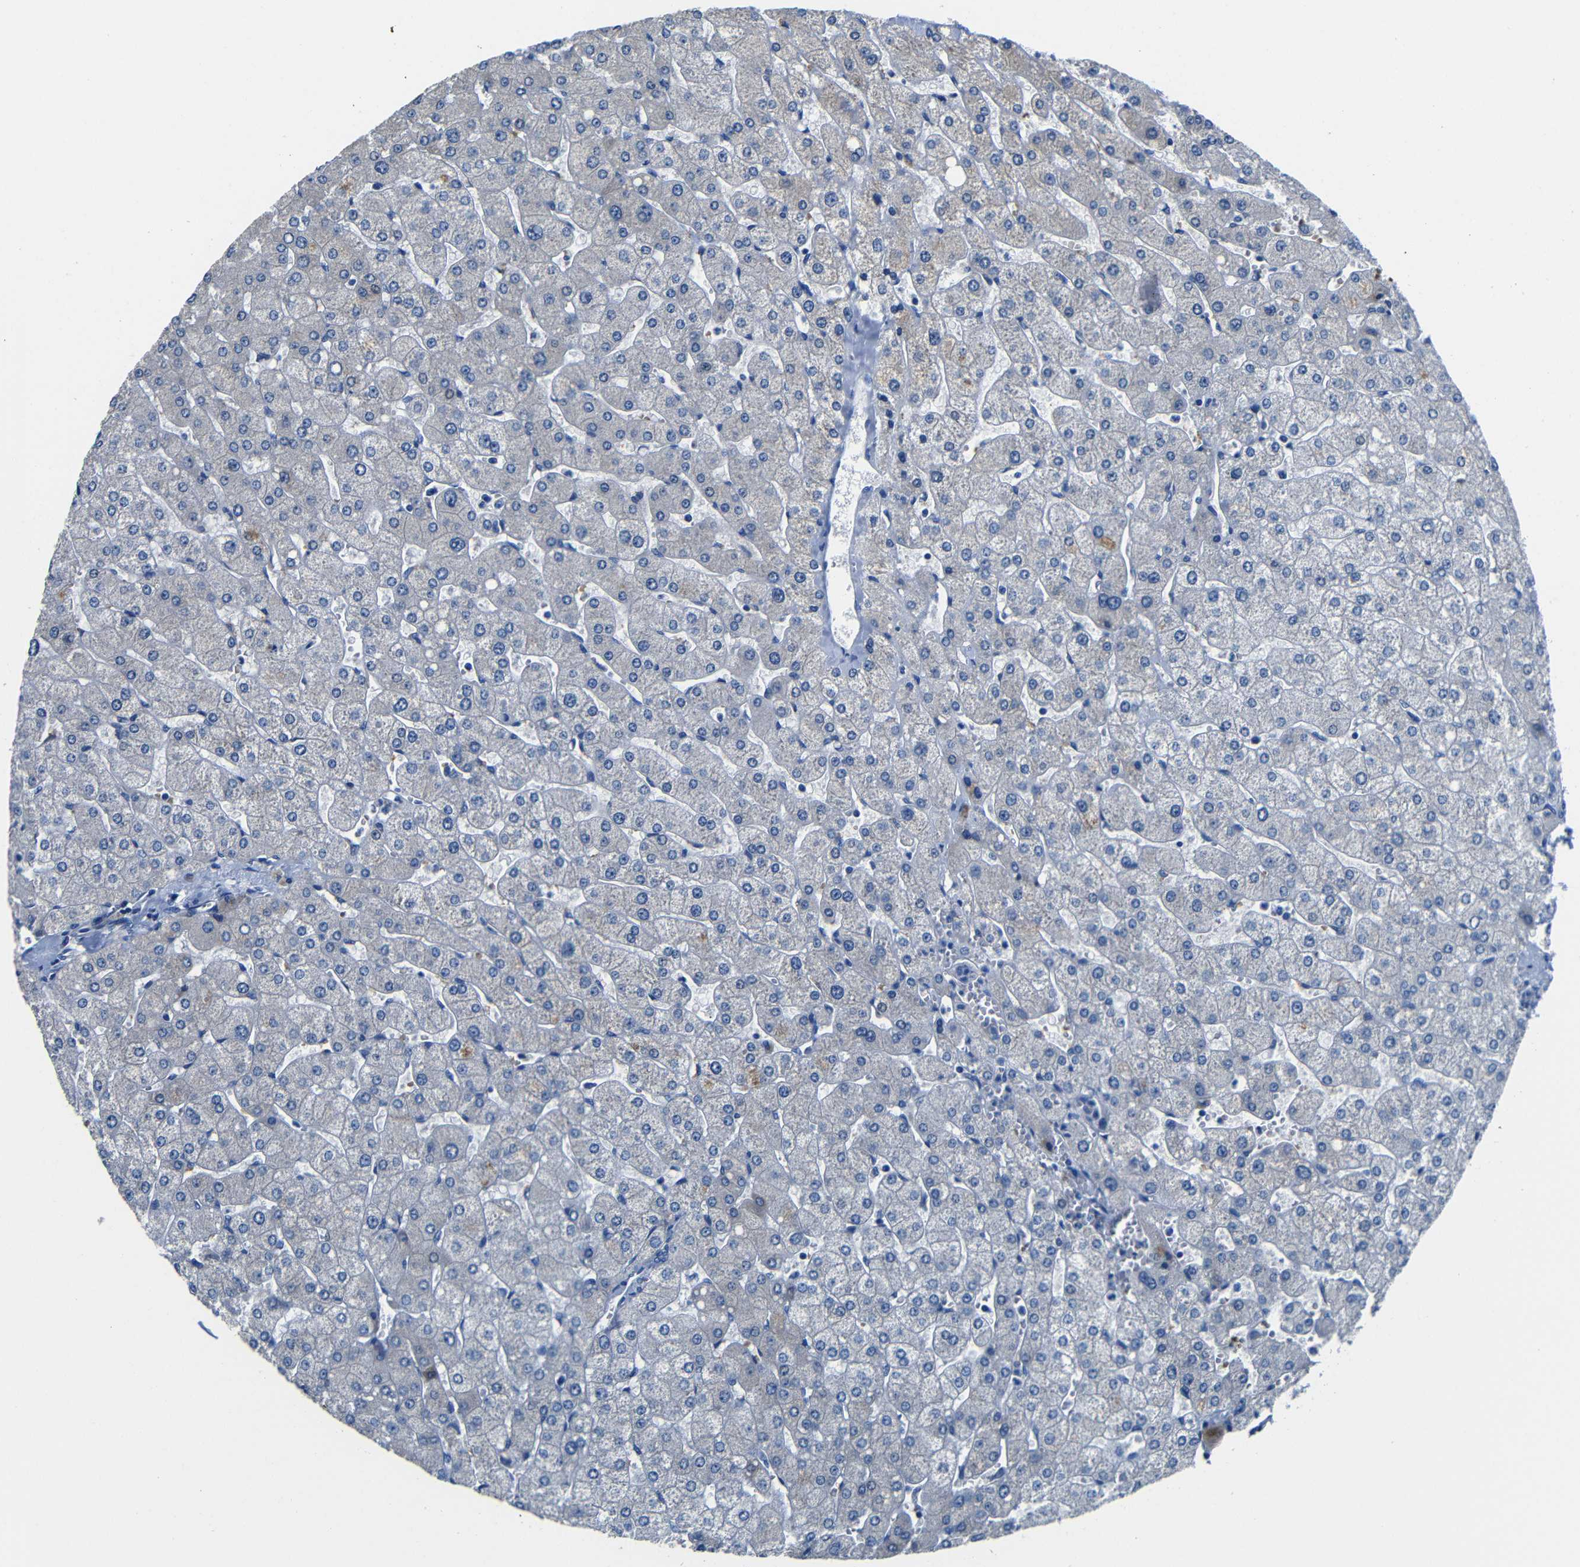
{"staining": {"intensity": "negative", "quantity": "none", "location": "none"}, "tissue": "liver", "cell_type": "Cholangiocytes", "image_type": "normal", "snomed": [{"axis": "morphology", "description": "Normal tissue, NOS"}, {"axis": "topography", "description": "Liver"}], "caption": "Immunohistochemistry (IHC) histopathology image of benign liver: human liver stained with DAB exhibits no significant protein positivity in cholangiocytes.", "gene": "TNFAIP1", "patient": {"sex": "male", "age": 55}}